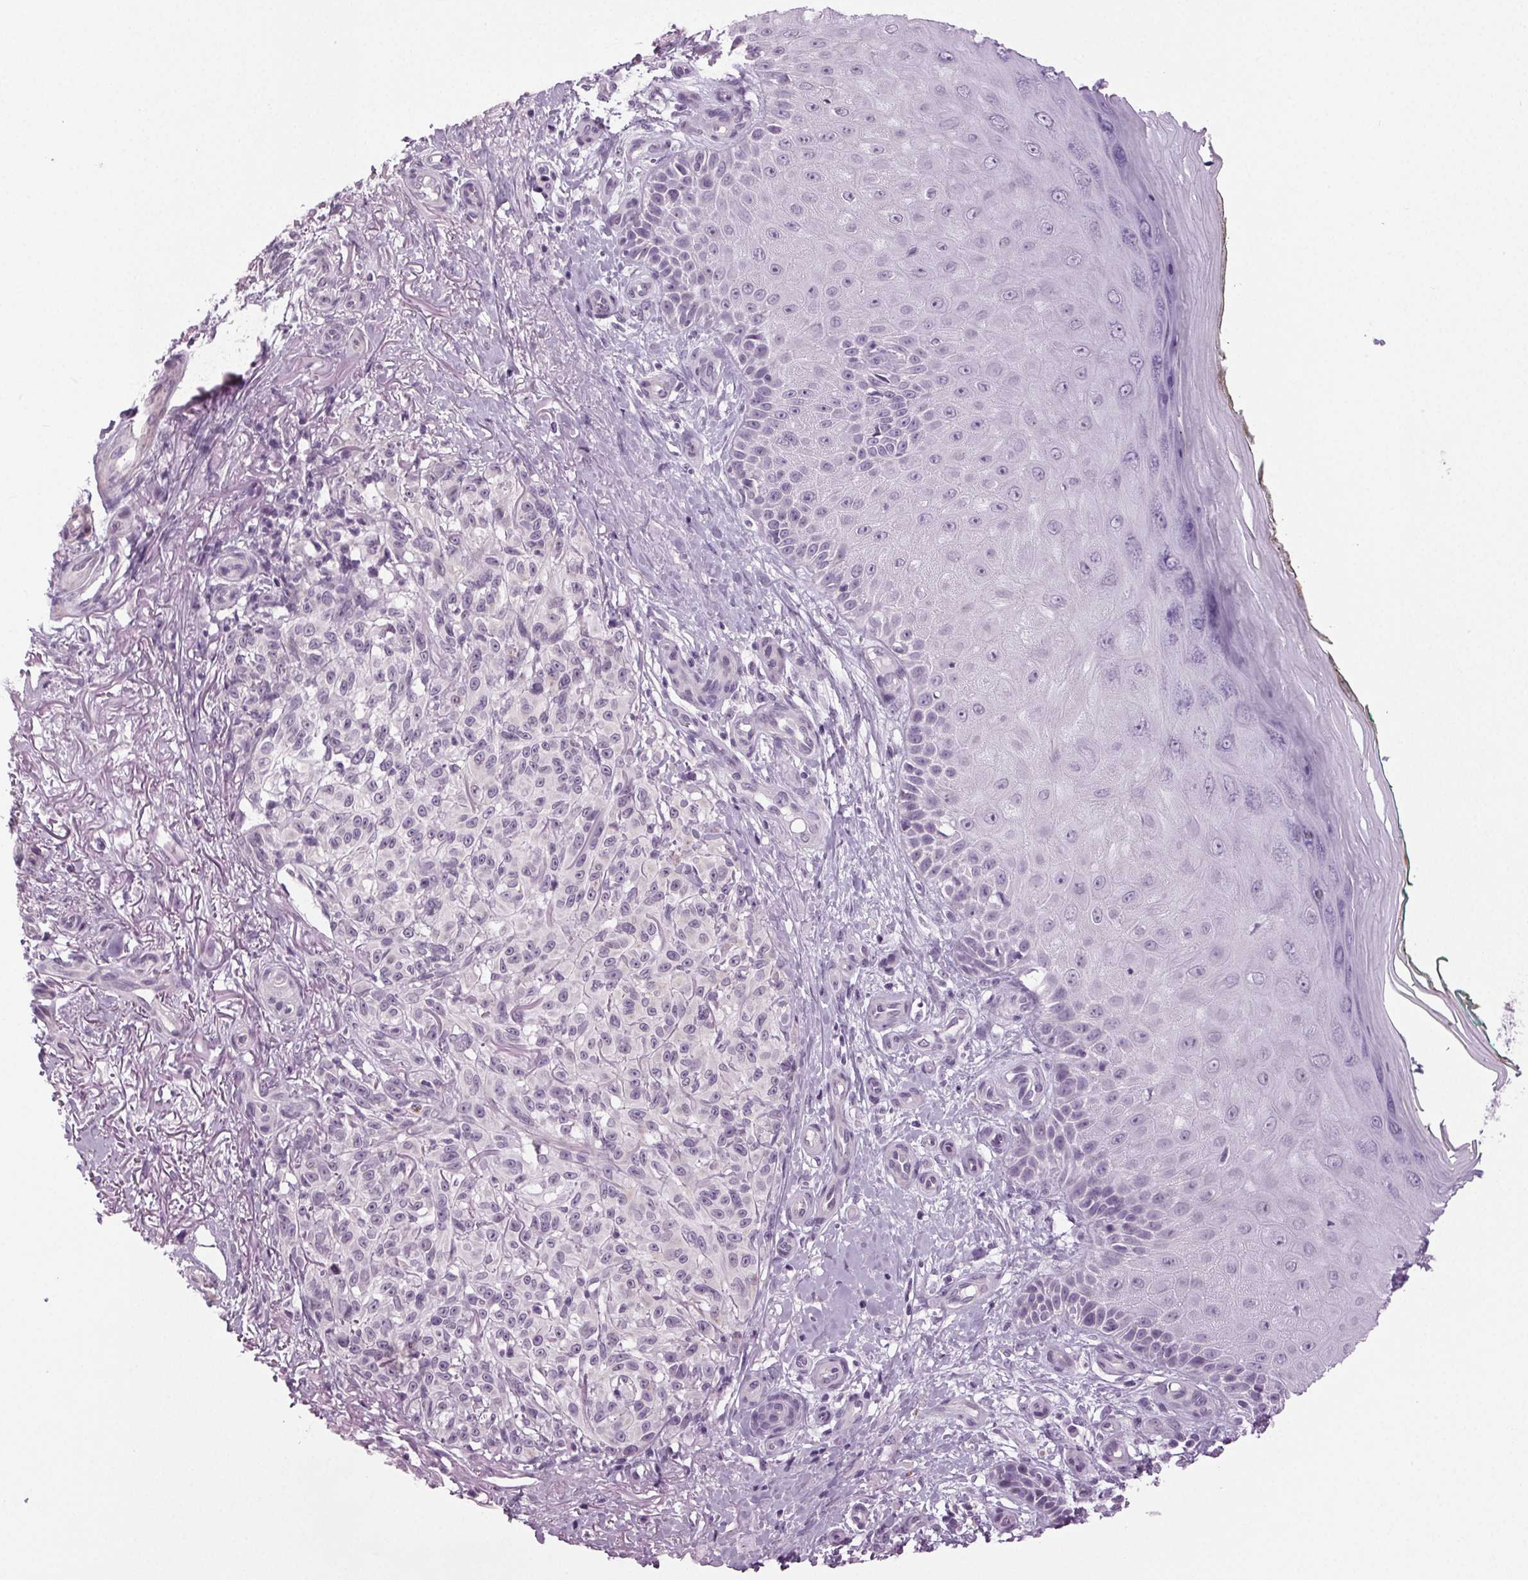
{"staining": {"intensity": "weak", "quantity": "<25%", "location": "cytoplasmic/membranous"}, "tissue": "melanoma", "cell_type": "Tumor cells", "image_type": "cancer", "snomed": [{"axis": "morphology", "description": "Malignant melanoma, NOS"}, {"axis": "topography", "description": "Skin"}], "caption": "An image of human malignant melanoma is negative for staining in tumor cells.", "gene": "DNAH12", "patient": {"sex": "female", "age": 85}}